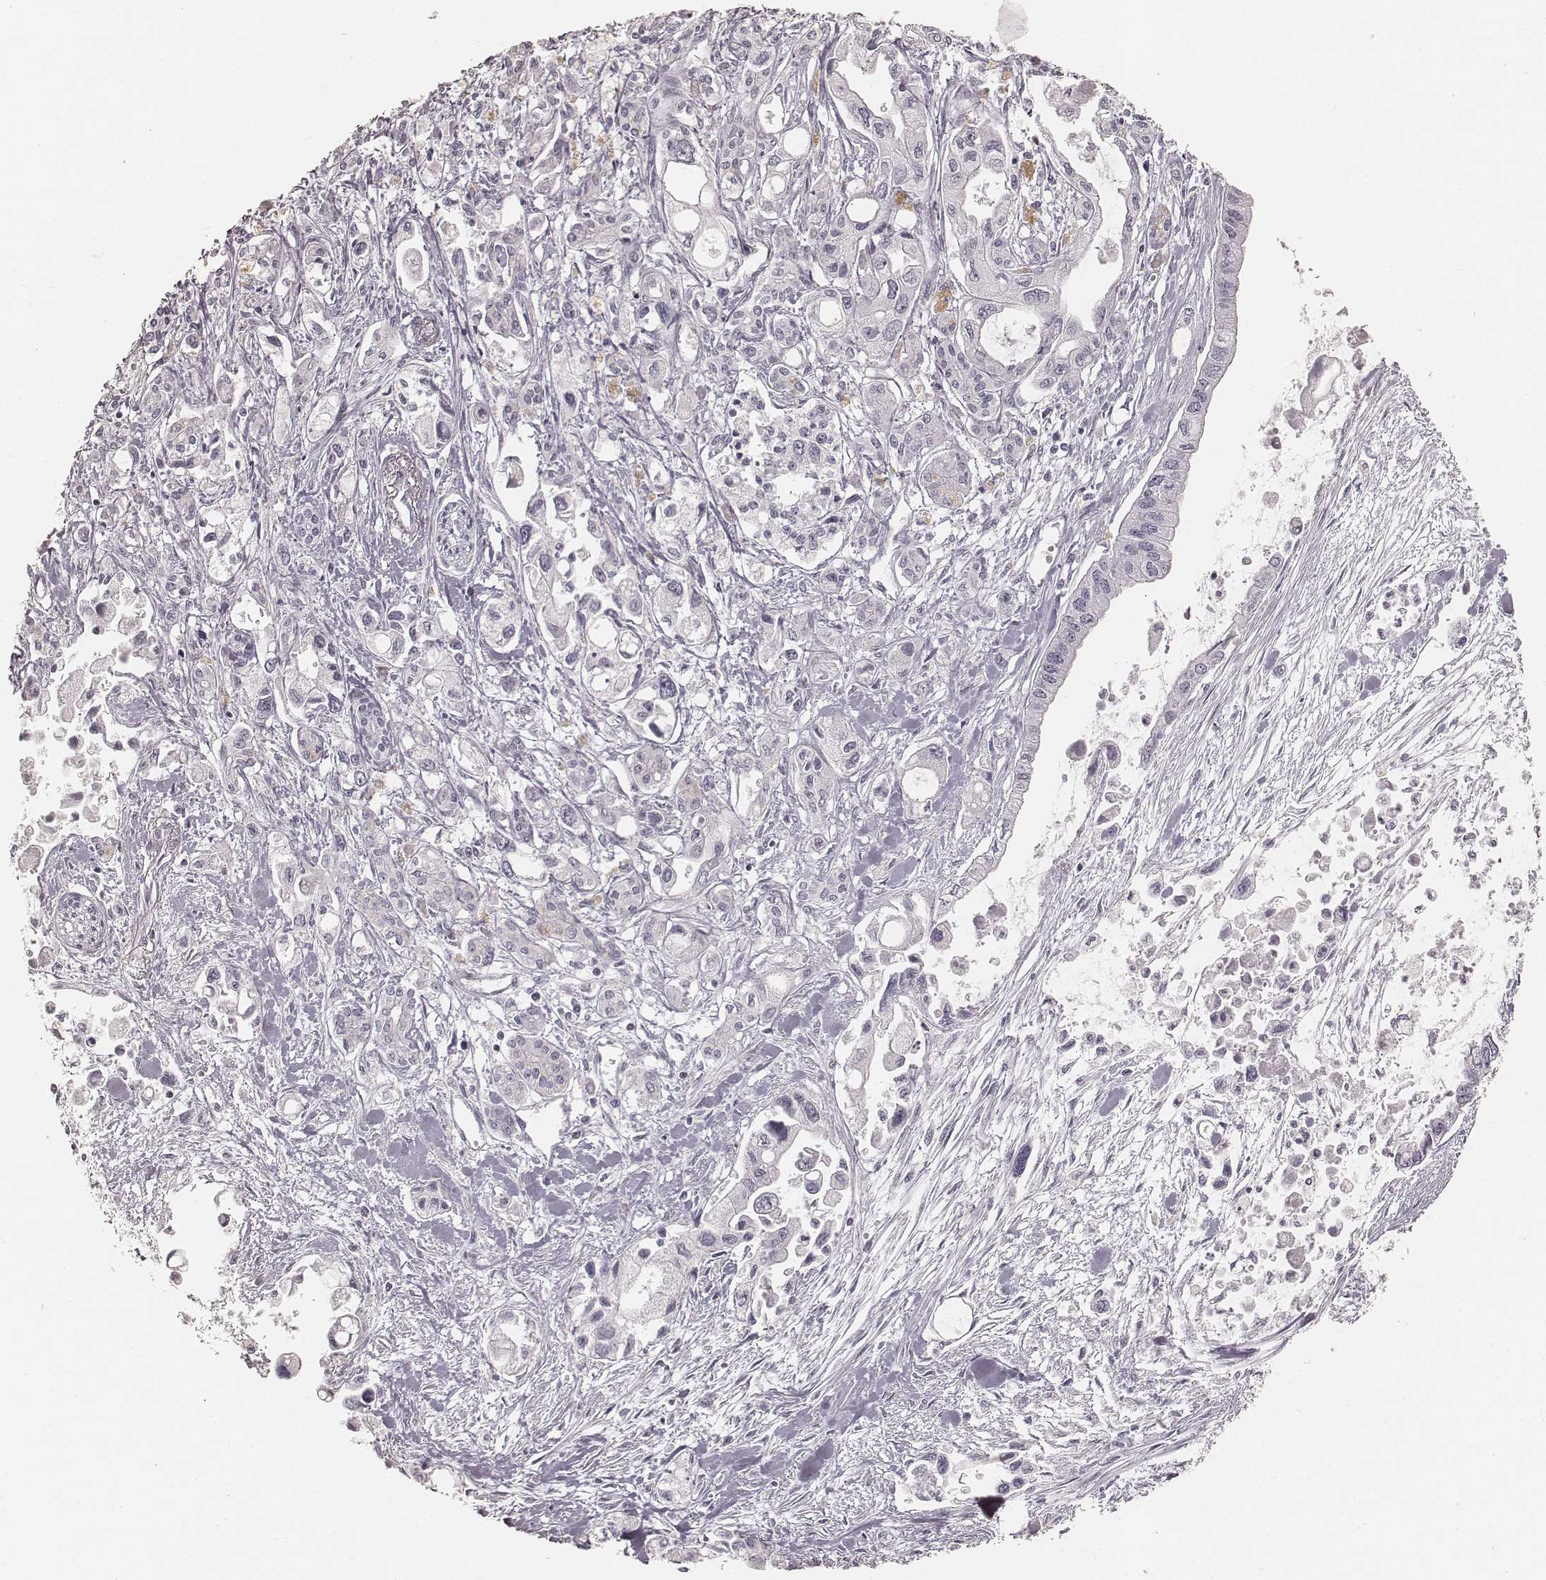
{"staining": {"intensity": "negative", "quantity": "none", "location": "none"}, "tissue": "pancreatic cancer", "cell_type": "Tumor cells", "image_type": "cancer", "snomed": [{"axis": "morphology", "description": "Adenocarcinoma, NOS"}, {"axis": "topography", "description": "Pancreas"}], "caption": "IHC histopathology image of pancreatic cancer (adenocarcinoma) stained for a protein (brown), which reveals no positivity in tumor cells. (DAB immunohistochemistry (IHC), high magnification).", "gene": "TEX37", "patient": {"sex": "female", "age": 61}}